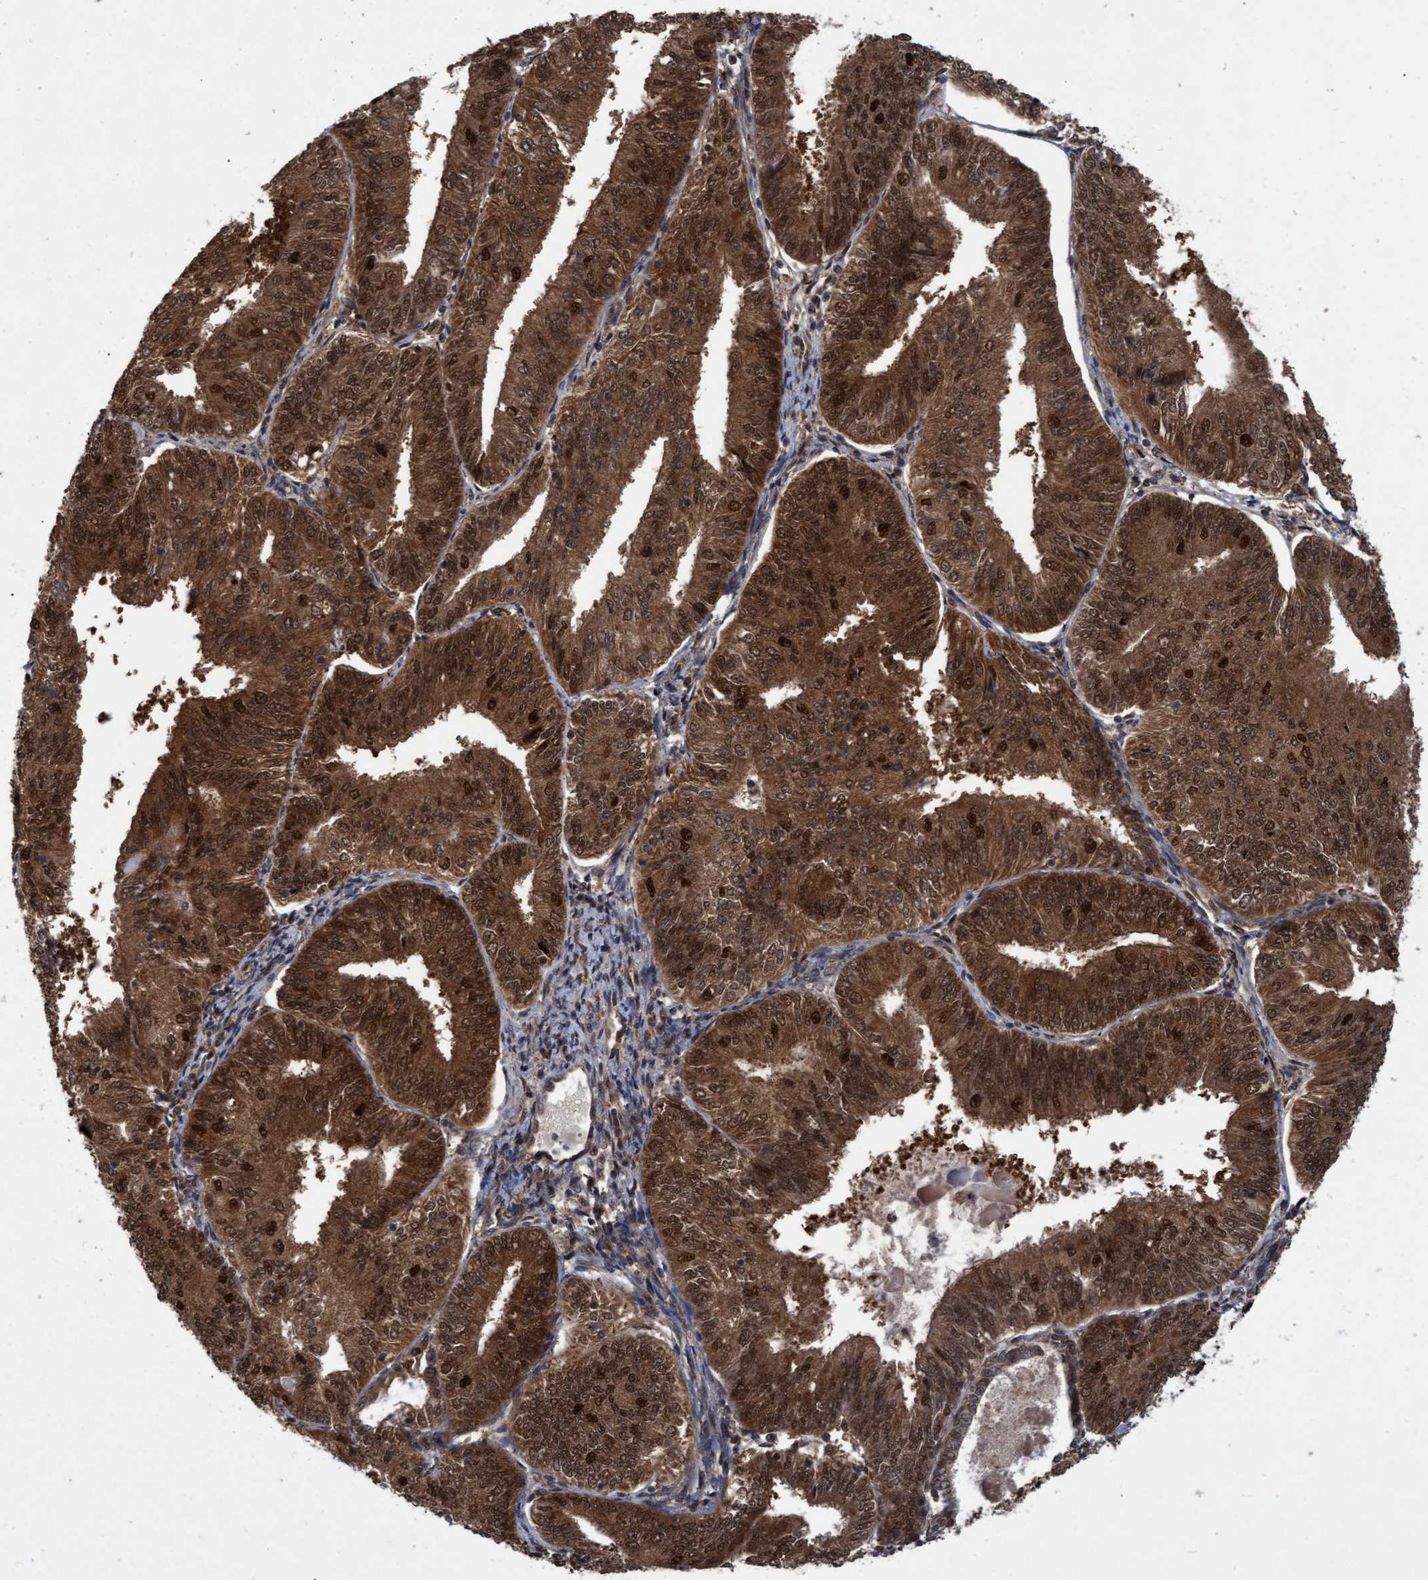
{"staining": {"intensity": "strong", "quantity": ">75%", "location": "cytoplasmic/membranous,nuclear"}, "tissue": "endometrial cancer", "cell_type": "Tumor cells", "image_type": "cancer", "snomed": [{"axis": "morphology", "description": "Adenocarcinoma, NOS"}, {"axis": "topography", "description": "Endometrium"}], "caption": "Tumor cells reveal high levels of strong cytoplasmic/membranous and nuclear staining in approximately >75% of cells in human adenocarcinoma (endometrial). (IHC, brightfield microscopy, high magnification).", "gene": "PSMB6", "patient": {"sex": "female", "age": 58}}